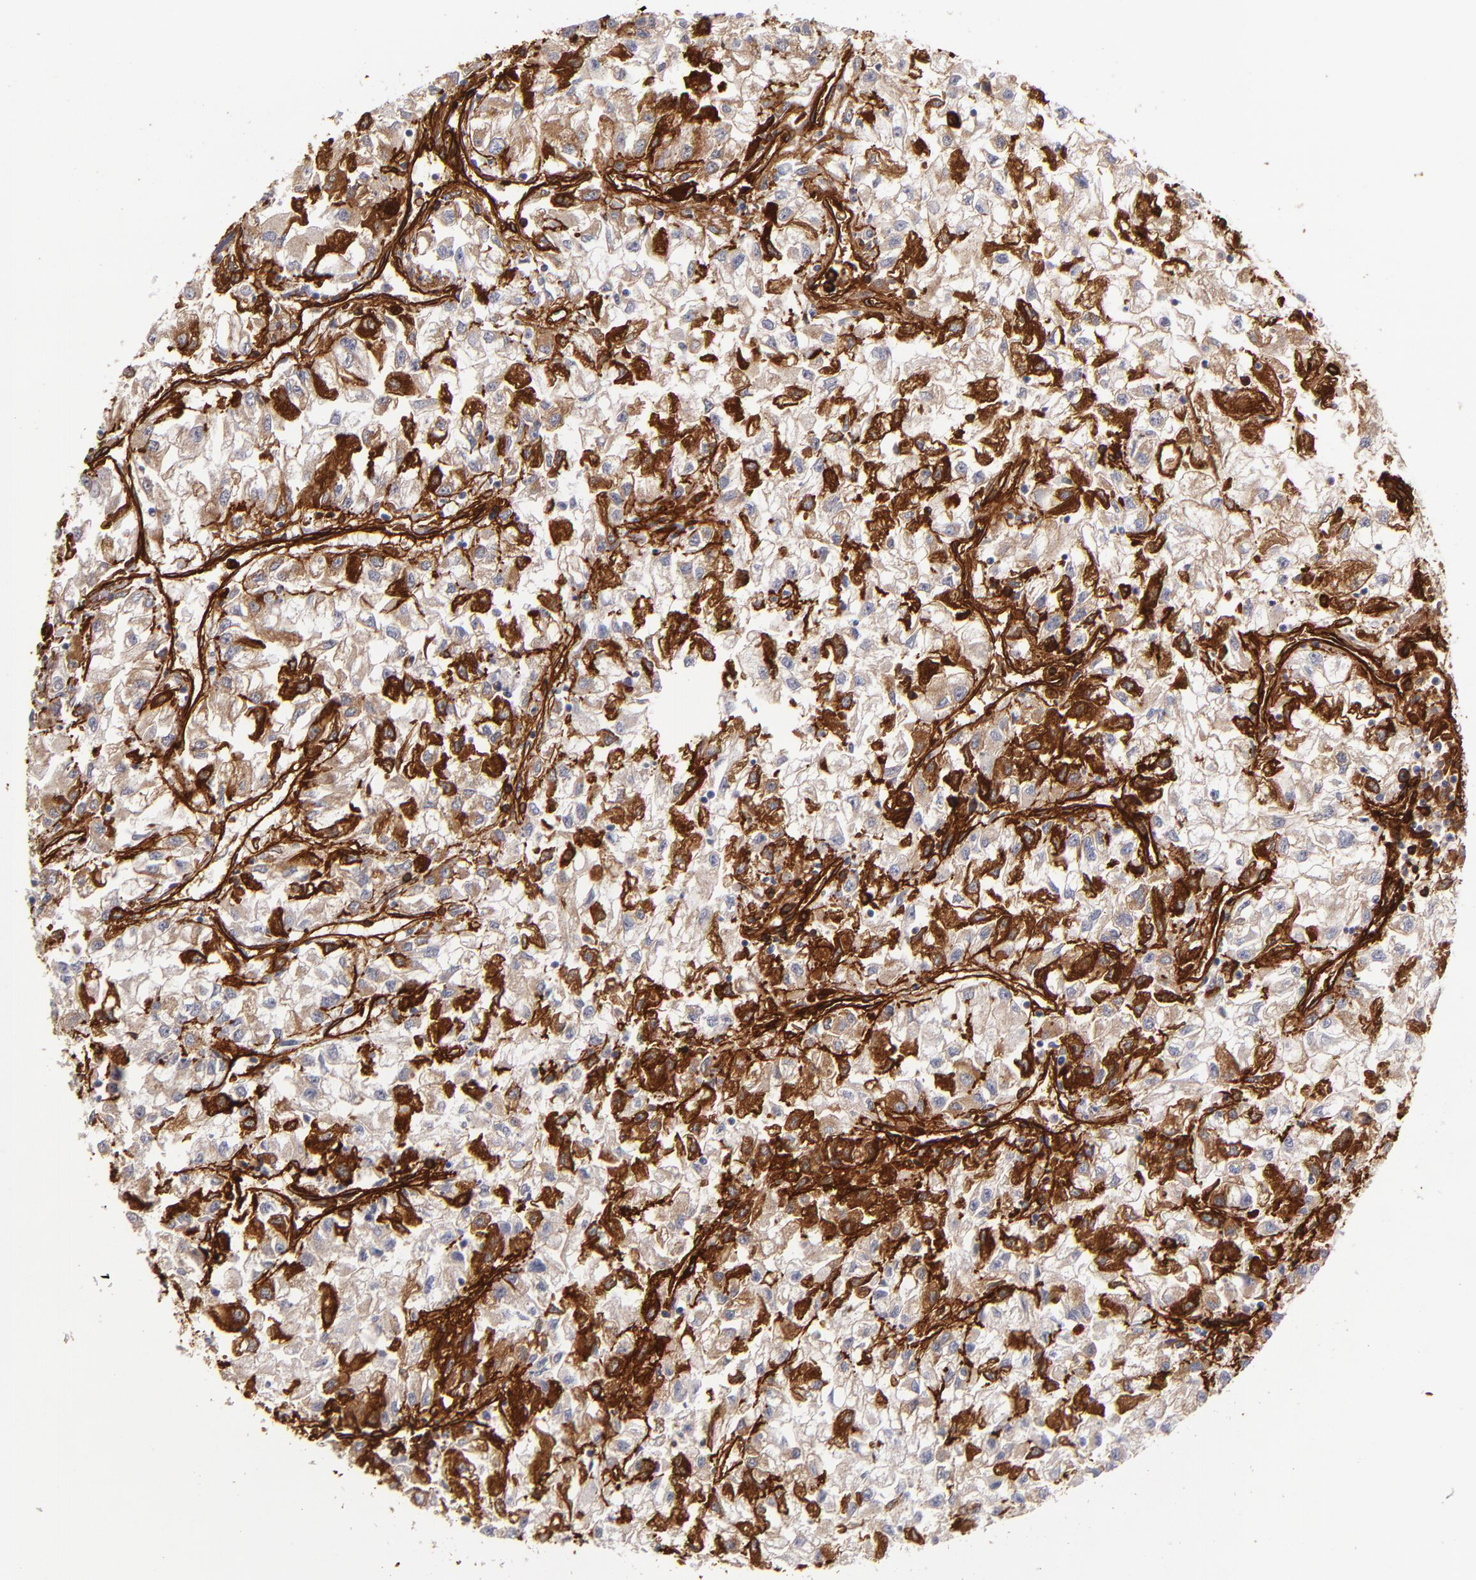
{"staining": {"intensity": "moderate", "quantity": ">75%", "location": "cytoplasmic/membranous"}, "tissue": "renal cancer", "cell_type": "Tumor cells", "image_type": "cancer", "snomed": [{"axis": "morphology", "description": "Adenocarcinoma, NOS"}, {"axis": "topography", "description": "Kidney"}], "caption": "Tumor cells reveal medium levels of moderate cytoplasmic/membranous positivity in about >75% of cells in adenocarcinoma (renal).", "gene": "LAMC1", "patient": {"sex": "male", "age": 59}}